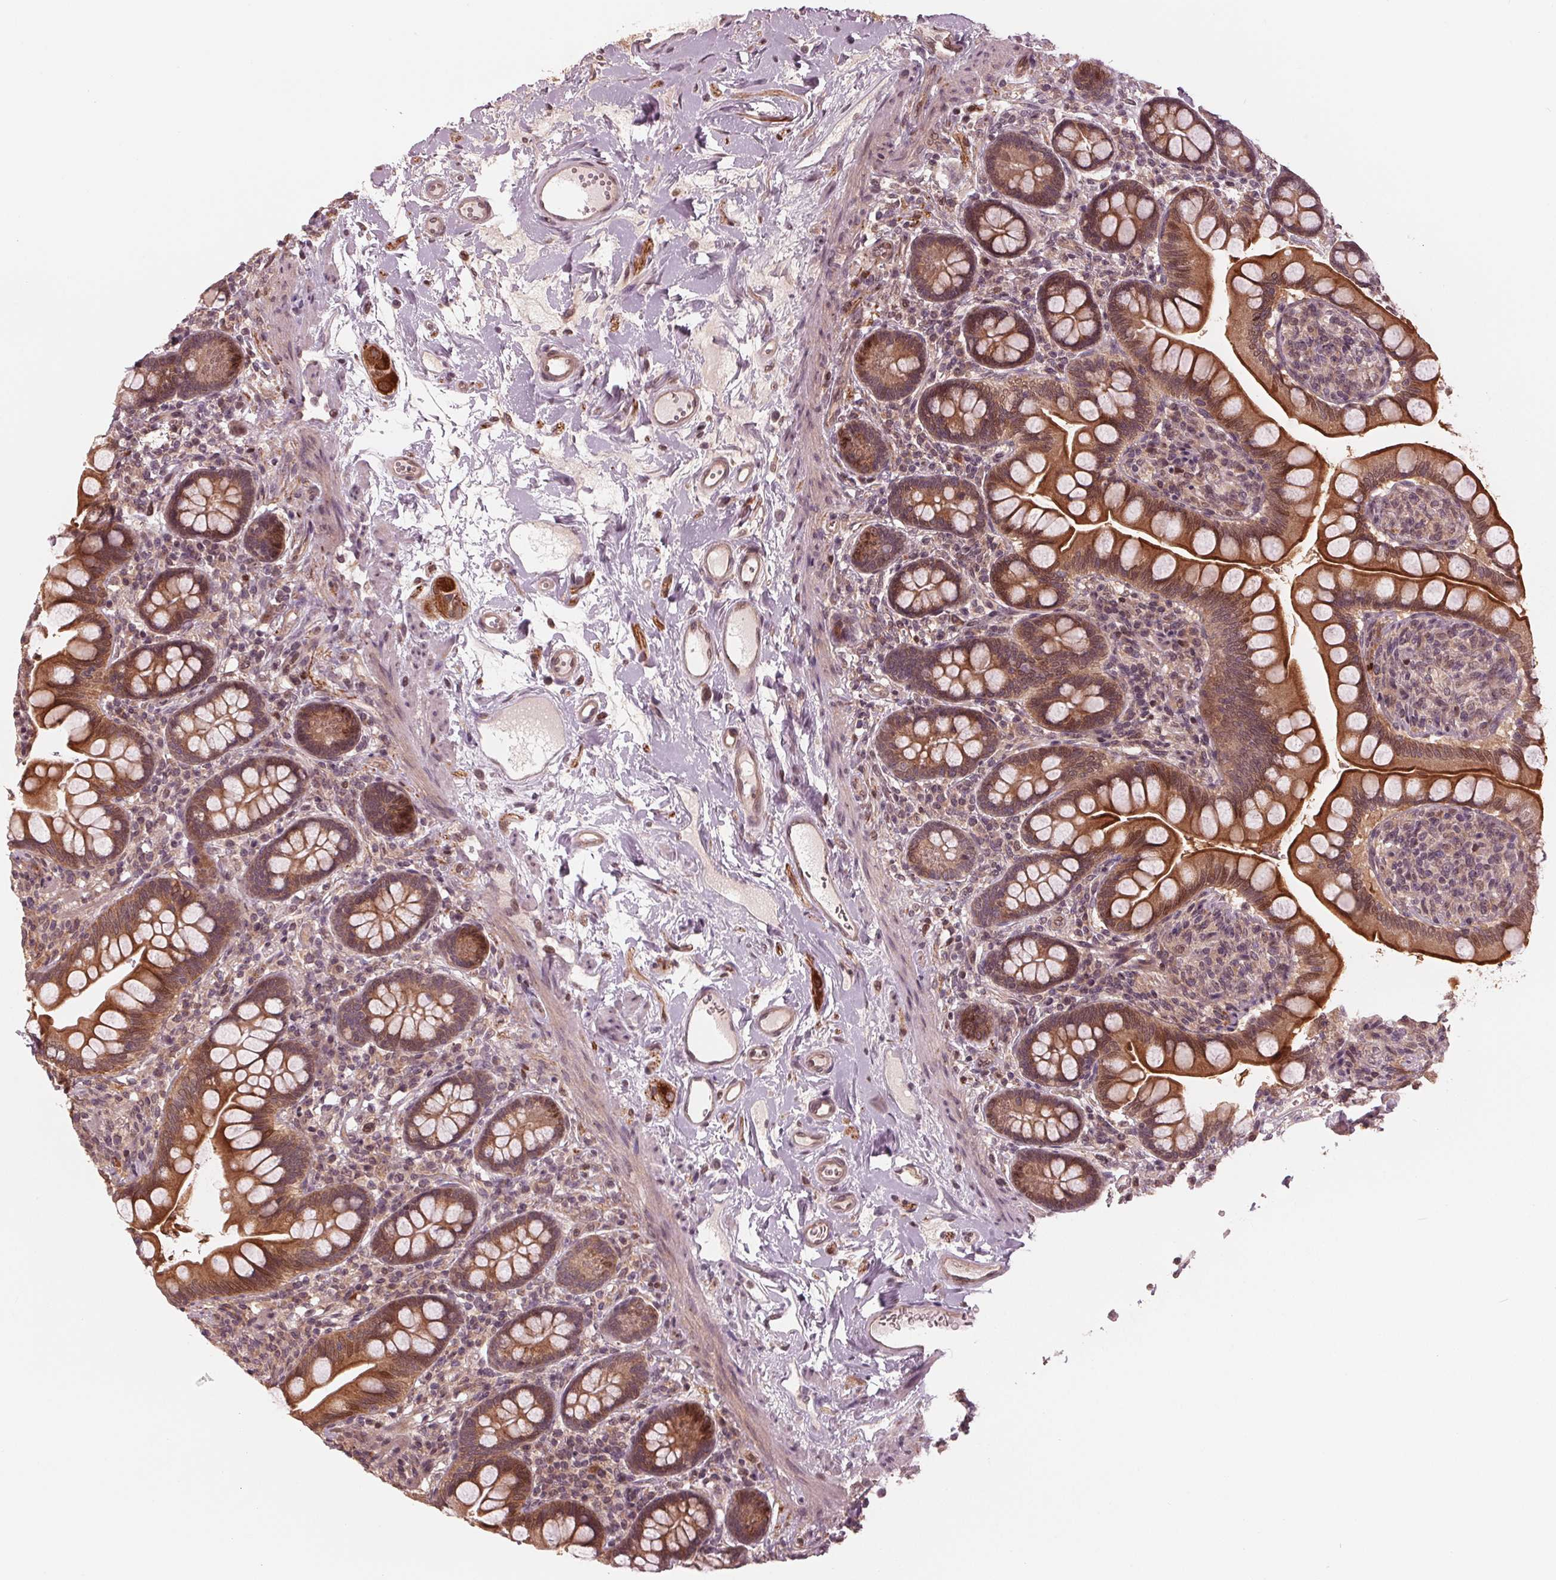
{"staining": {"intensity": "strong", "quantity": "25%-75%", "location": "cytoplasmic/membranous,nuclear"}, "tissue": "small intestine", "cell_type": "Glandular cells", "image_type": "normal", "snomed": [{"axis": "morphology", "description": "Normal tissue, NOS"}, {"axis": "topography", "description": "Small intestine"}], "caption": "A micrograph of small intestine stained for a protein displays strong cytoplasmic/membranous,nuclear brown staining in glandular cells. (DAB (3,3'-diaminobenzidine) = brown stain, brightfield microscopy at high magnification).", "gene": "ZNF471", "patient": {"sex": "female", "age": 56}}